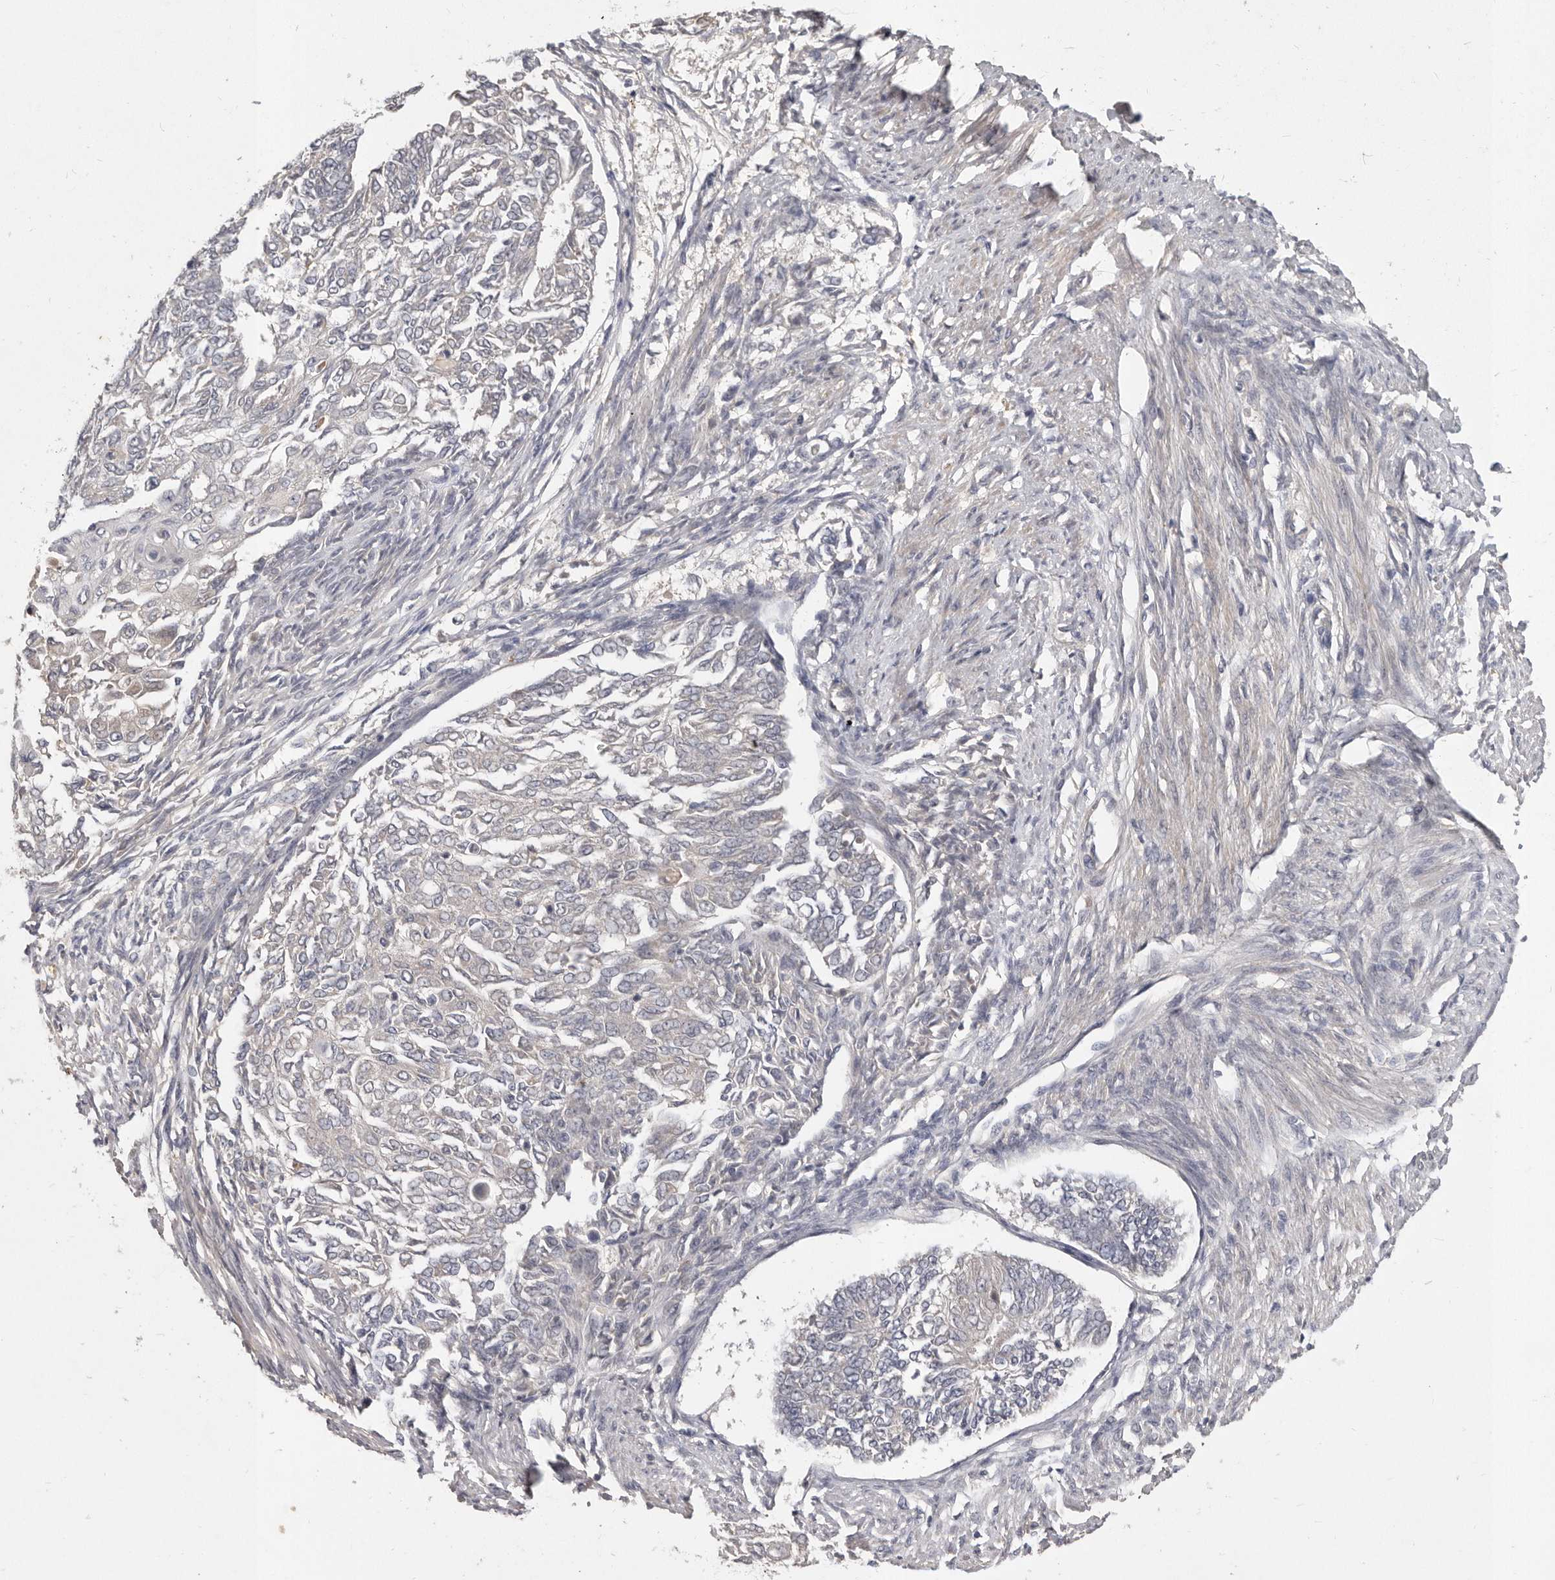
{"staining": {"intensity": "negative", "quantity": "none", "location": "none"}, "tissue": "endometrial cancer", "cell_type": "Tumor cells", "image_type": "cancer", "snomed": [{"axis": "morphology", "description": "Adenocarcinoma, NOS"}, {"axis": "topography", "description": "Endometrium"}], "caption": "Photomicrograph shows no protein positivity in tumor cells of endometrial cancer (adenocarcinoma) tissue.", "gene": "SLC22A1", "patient": {"sex": "female", "age": 32}}